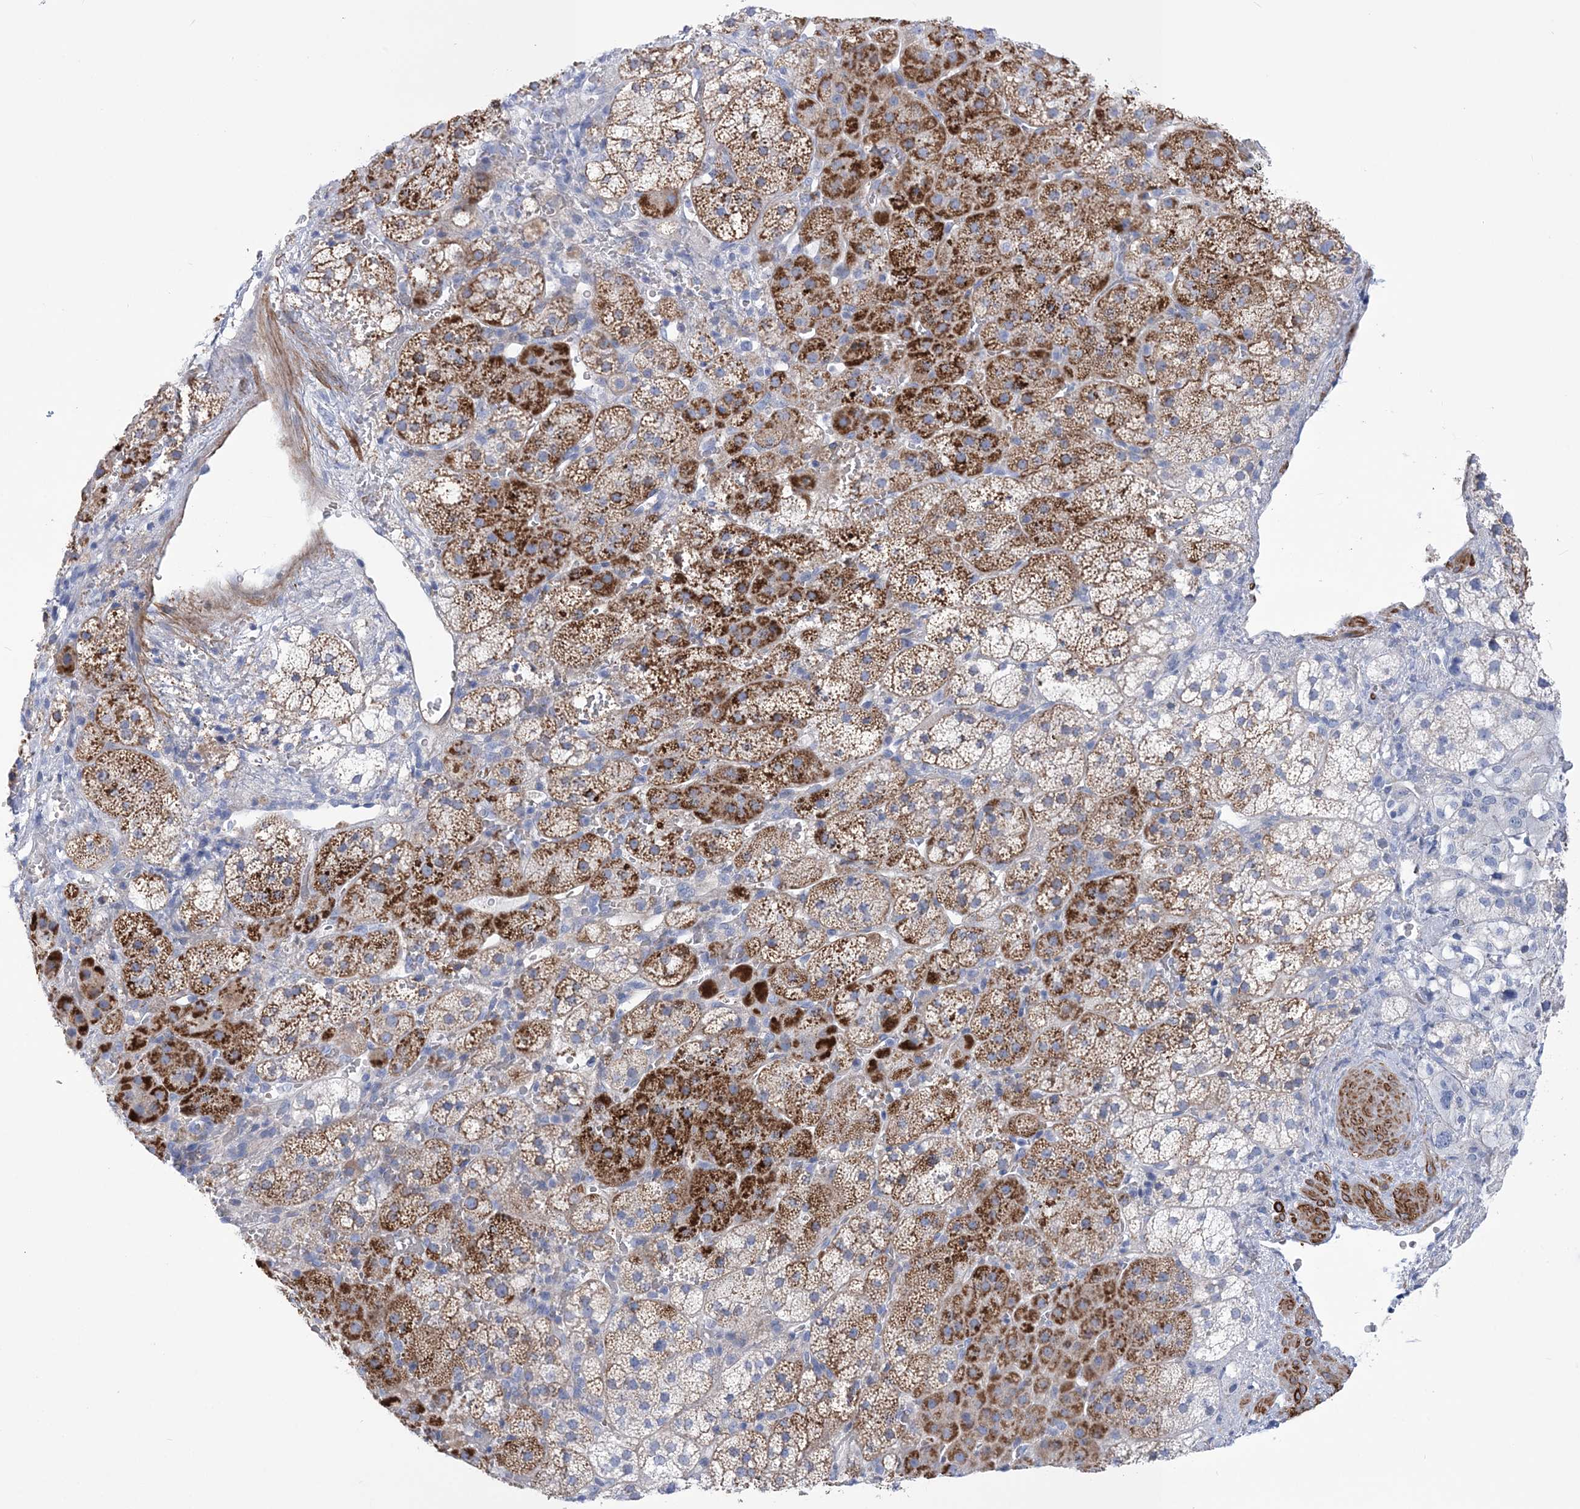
{"staining": {"intensity": "strong", "quantity": "25%-75%", "location": "cytoplasmic/membranous"}, "tissue": "adrenal gland", "cell_type": "Glandular cells", "image_type": "normal", "snomed": [{"axis": "morphology", "description": "Normal tissue, NOS"}, {"axis": "topography", "description": "Adrenal gland"}], "caption": "IHC micrograph of normal human adrenal gland stained for a protein (brown), which demonstrates high levels of strong cytoplasmic/membranous positivity in about 25%-75% of glandular cells.", "gene": "WDR74", "patient": {"sex": "female", "age": 44}}